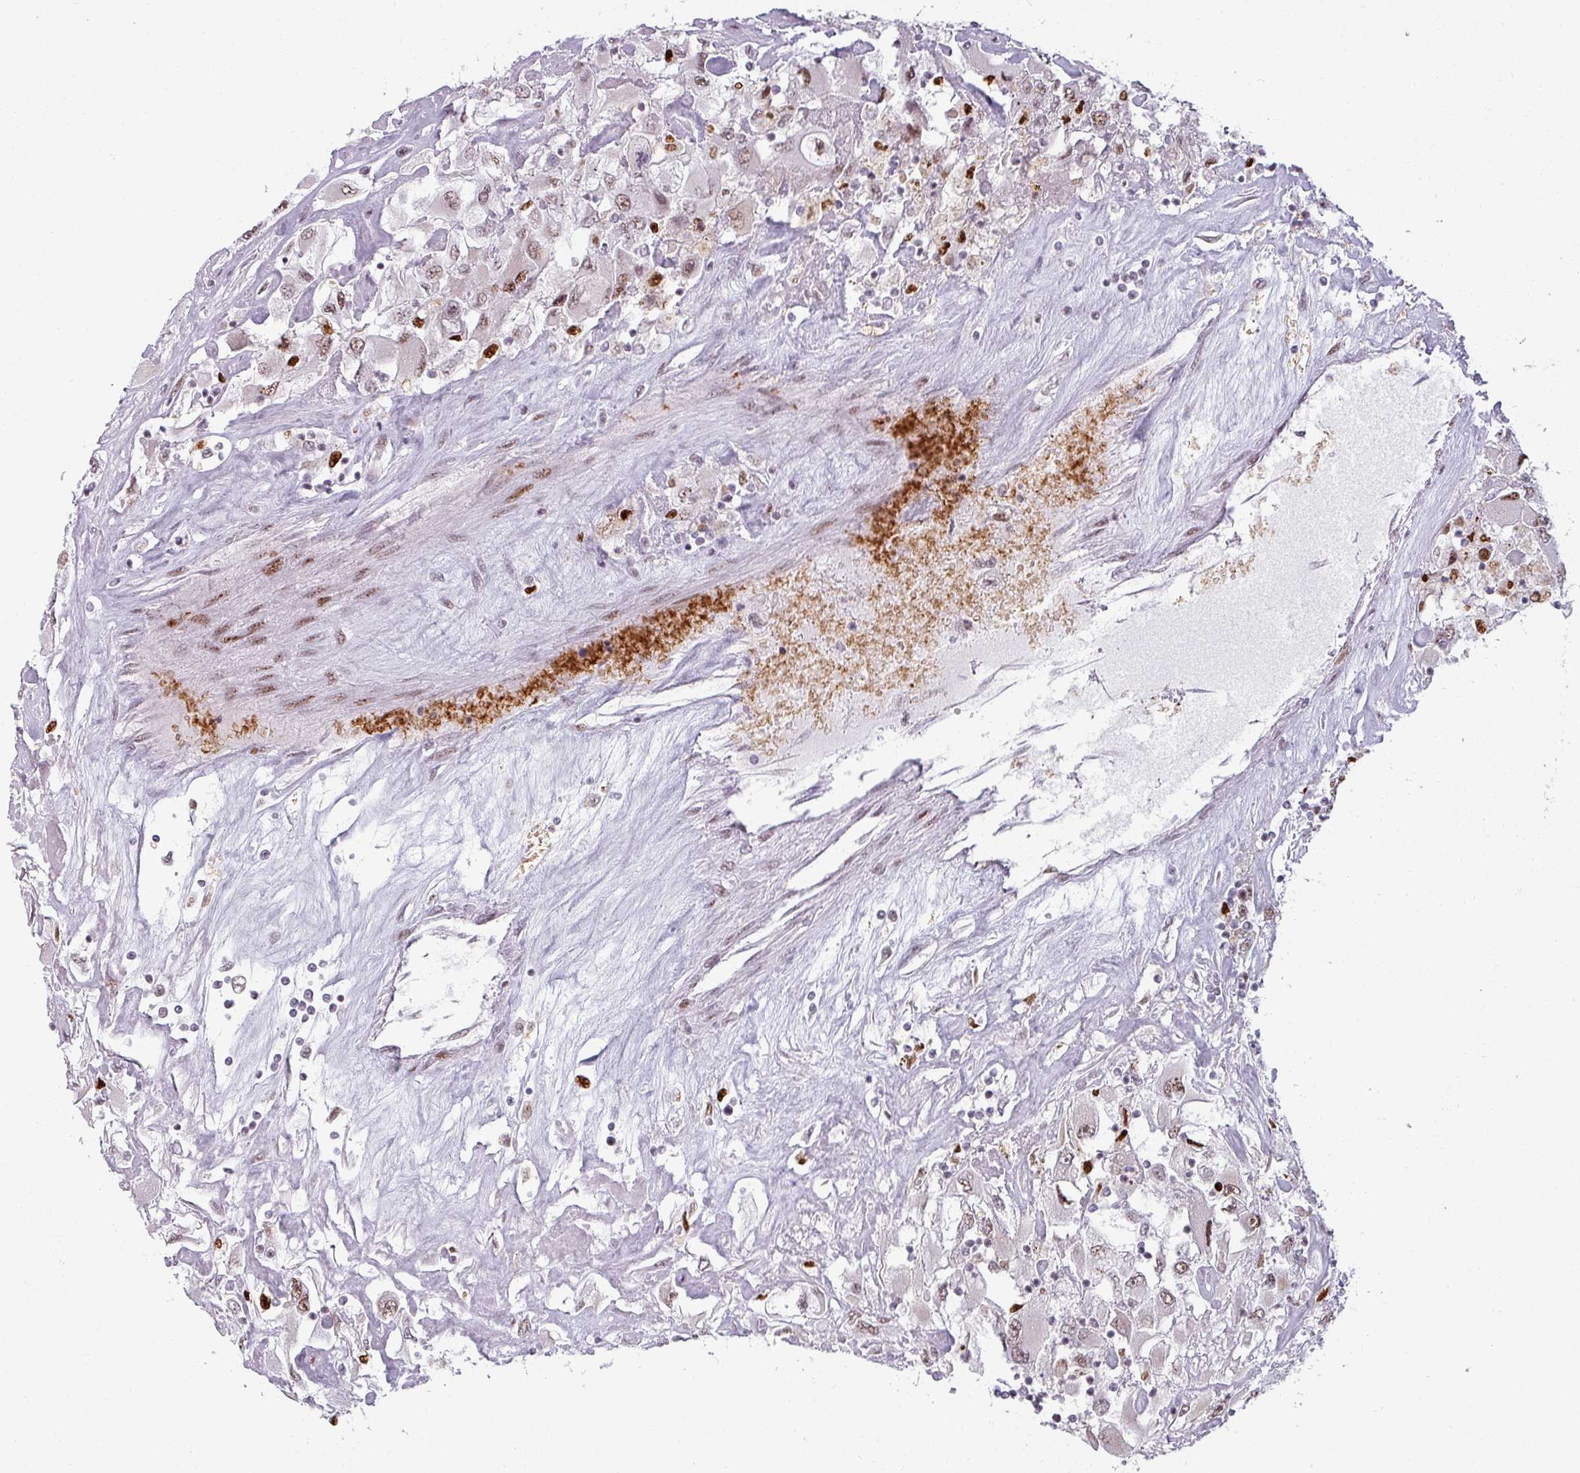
{"staining": {"intensity": "weak", "quantity": ">75%", "location": "nuclear"}, "tissue": "renal cancer", "cell_type": "Tumor cells", "image_type": "cancer", "snomed": [{"axis": "morphology", "description": "Adenocarcinoma, NOS"}, {"axis": "topography", "description": "Kidney"}], "caption": "DAB immunohistochemical staining of adenocarcinoma (renal) exhibits weak nuclear protein staining in about >75% of tumor cells.", "gene": "NCOR1", "patient": {"sex": "female", "age": 52}}